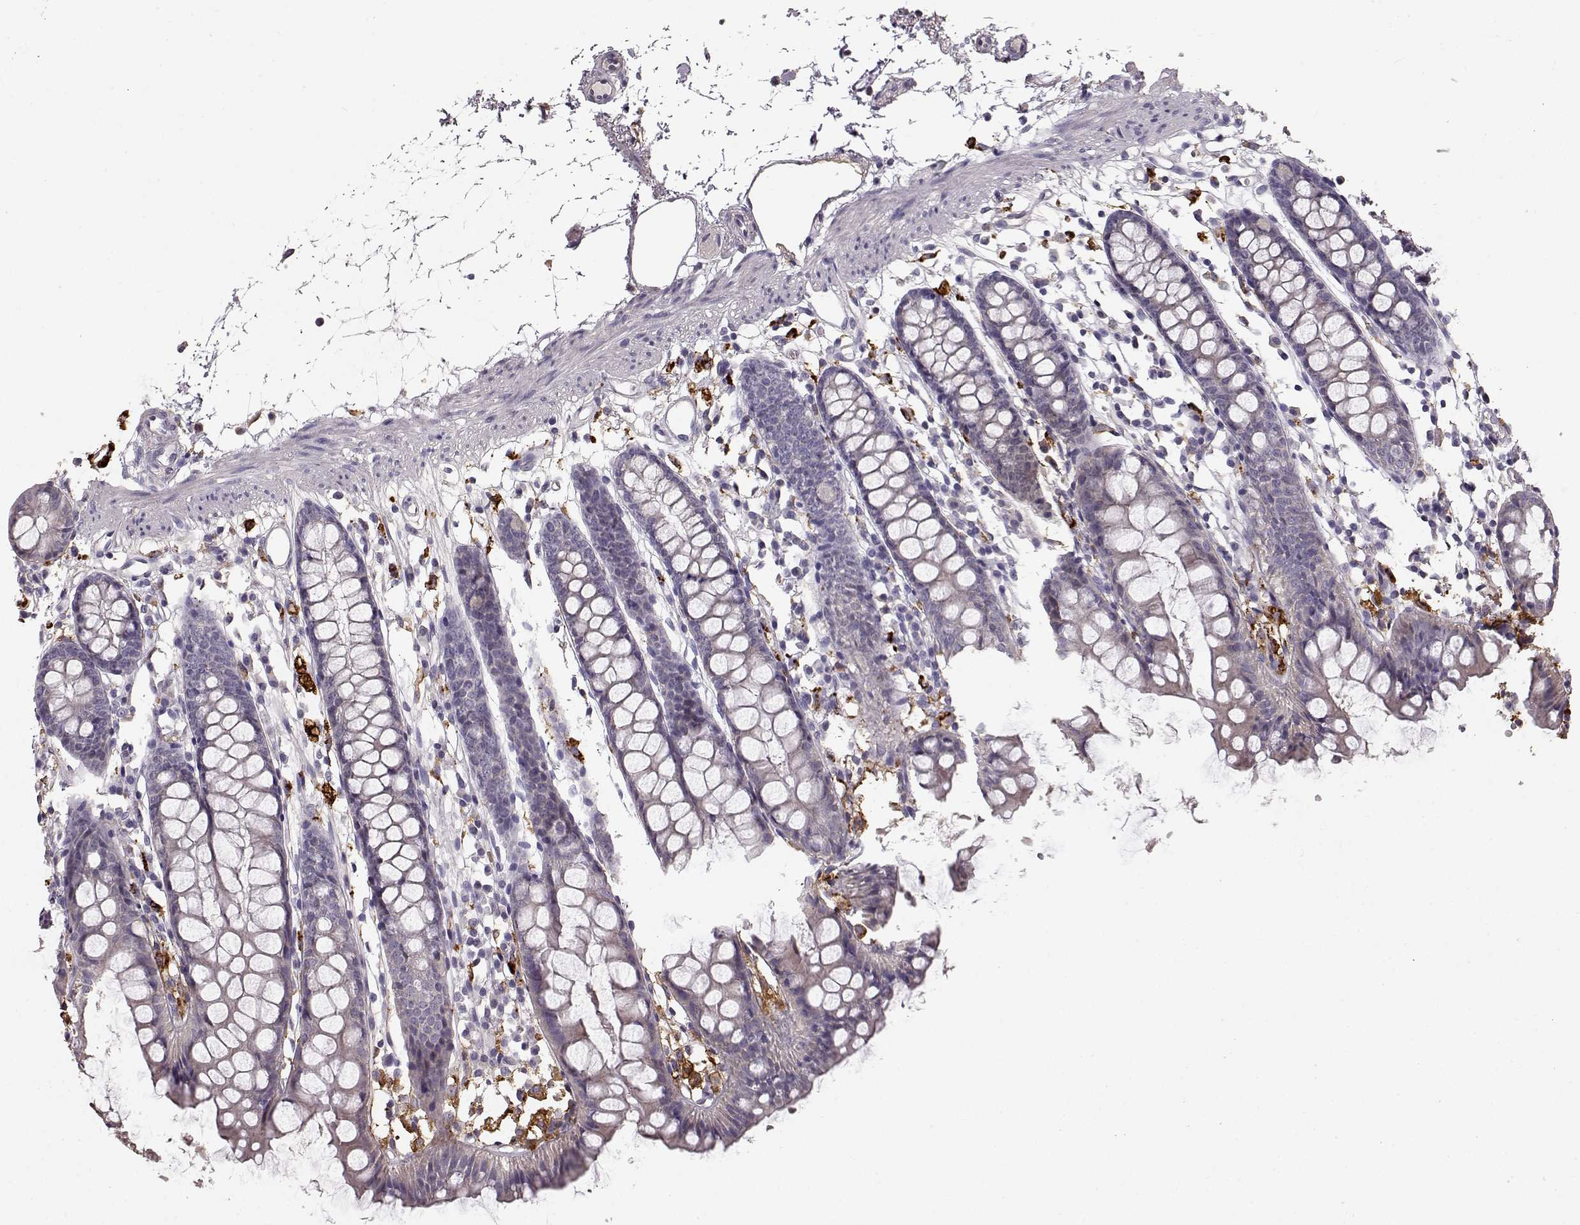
{"staining": {"intensity": "negative", "quantity": "none", "location": "none"}, "tissue": "colon", "cell_type": "Endothelial cells", "image_type": "normal", "snomed": [{"axis": "morphology", "description": "Normal tissue, NOS"}, {"axis": "topography", "description": "Colon"}], "caption": "High power microscopy photomicrograph of an immunohistochemistry histopathology image of unremarkable colon, revealing no significant expression in endothelial cells. (Brightfield microscopy of DAB immunohistochemistry at high magnification).", "gene": "CCNF", "patient": {"sex": "male", "age": 47}}